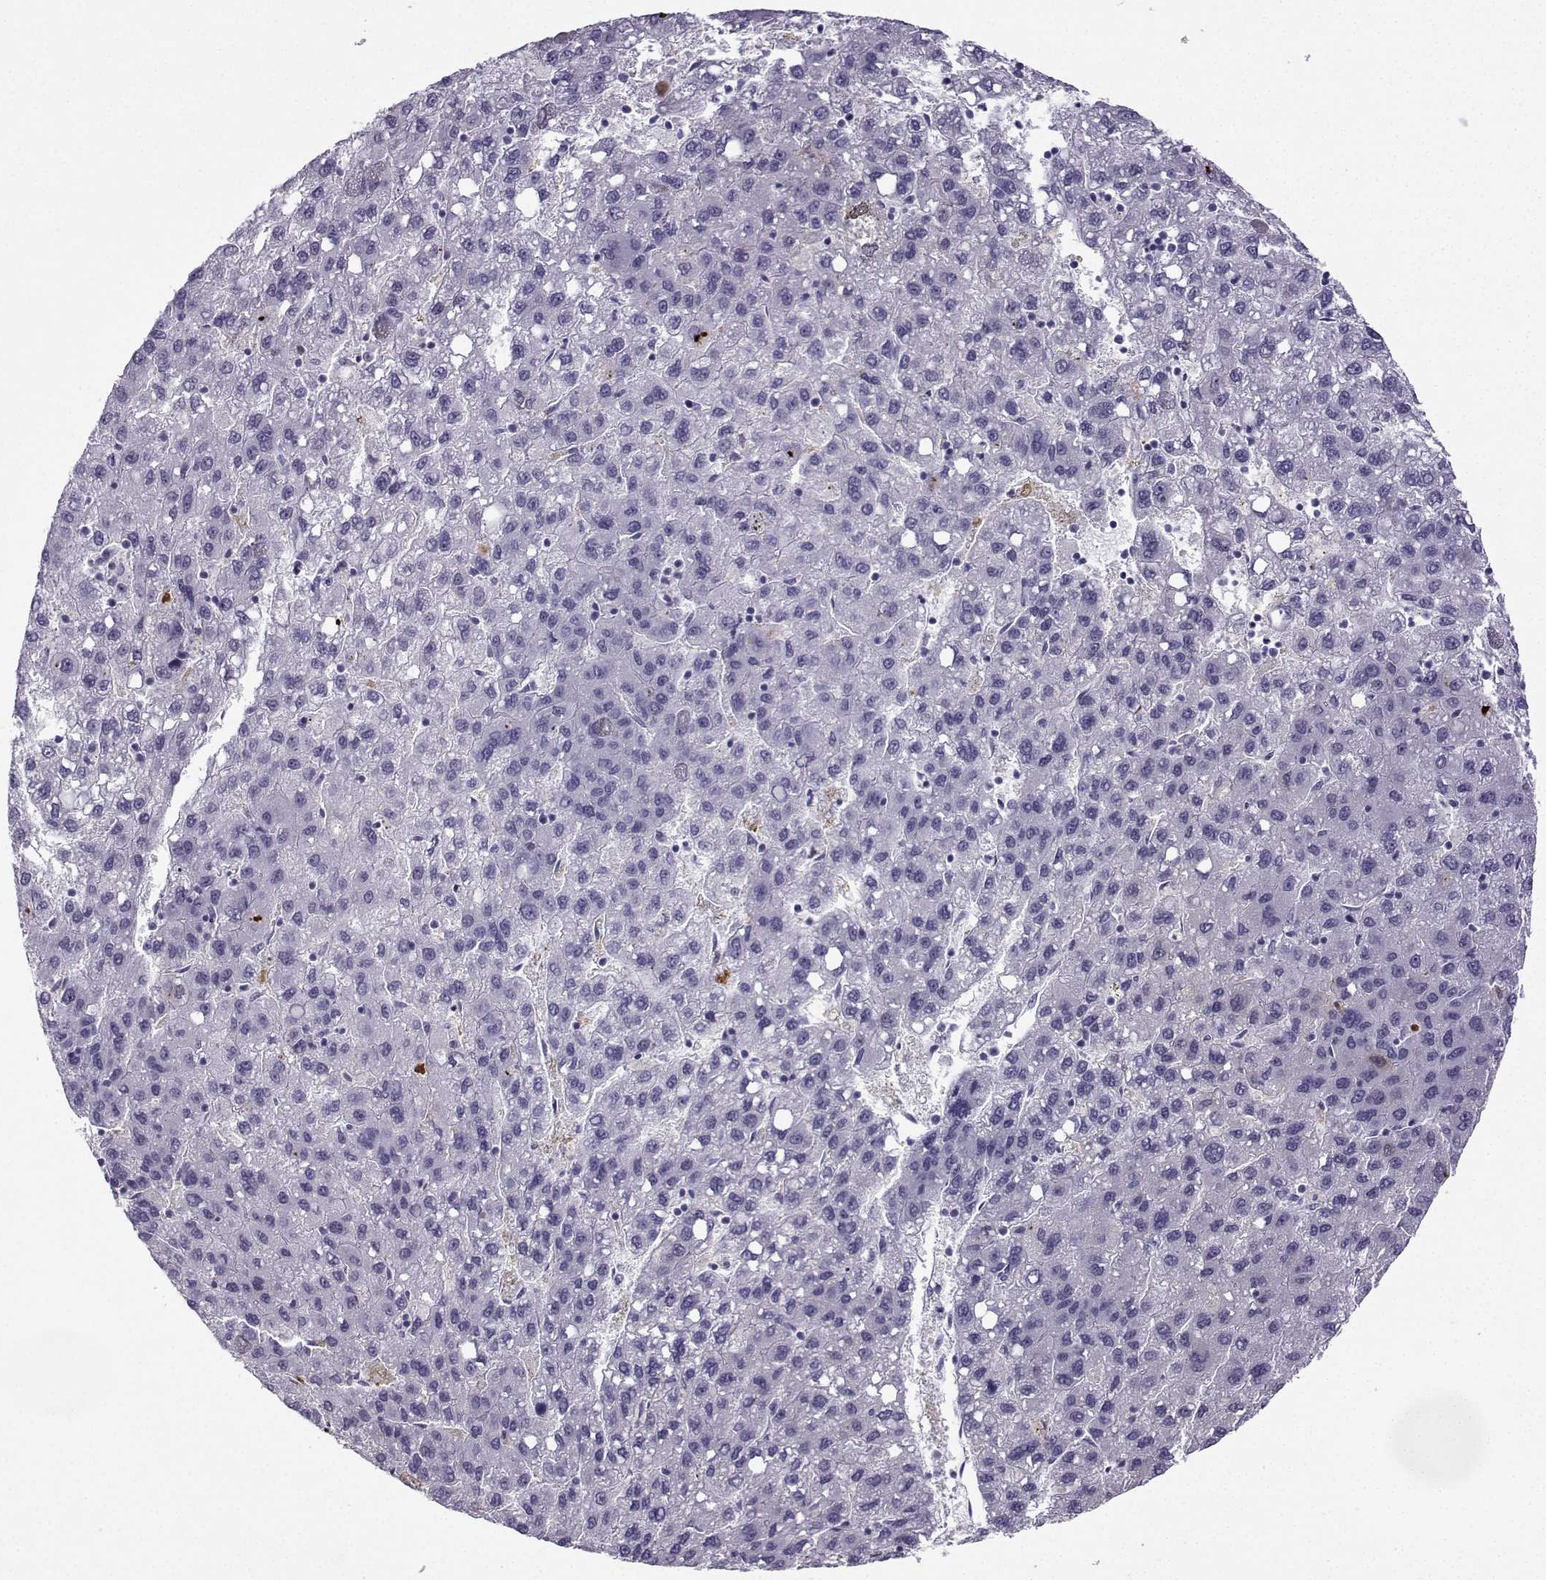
{"staining": {"intensity": "negative", "quantity": "none", "location": "none"}, "tissue": "liver cancer", "cell_type": "Tumor cells", "image_type": "cancer", "snomed": [{"axis": "morphology", "description": "Carcinoma, Hepatocellular, NOS"}, {"axis": "topography", "description": "Liver"}], "caption": "Tumor cells show no significant protein expression in hepatocellular carcinoma (liver).", "gene": "ZBTB8B", "patient": {"sex": "female", "age": 82}}